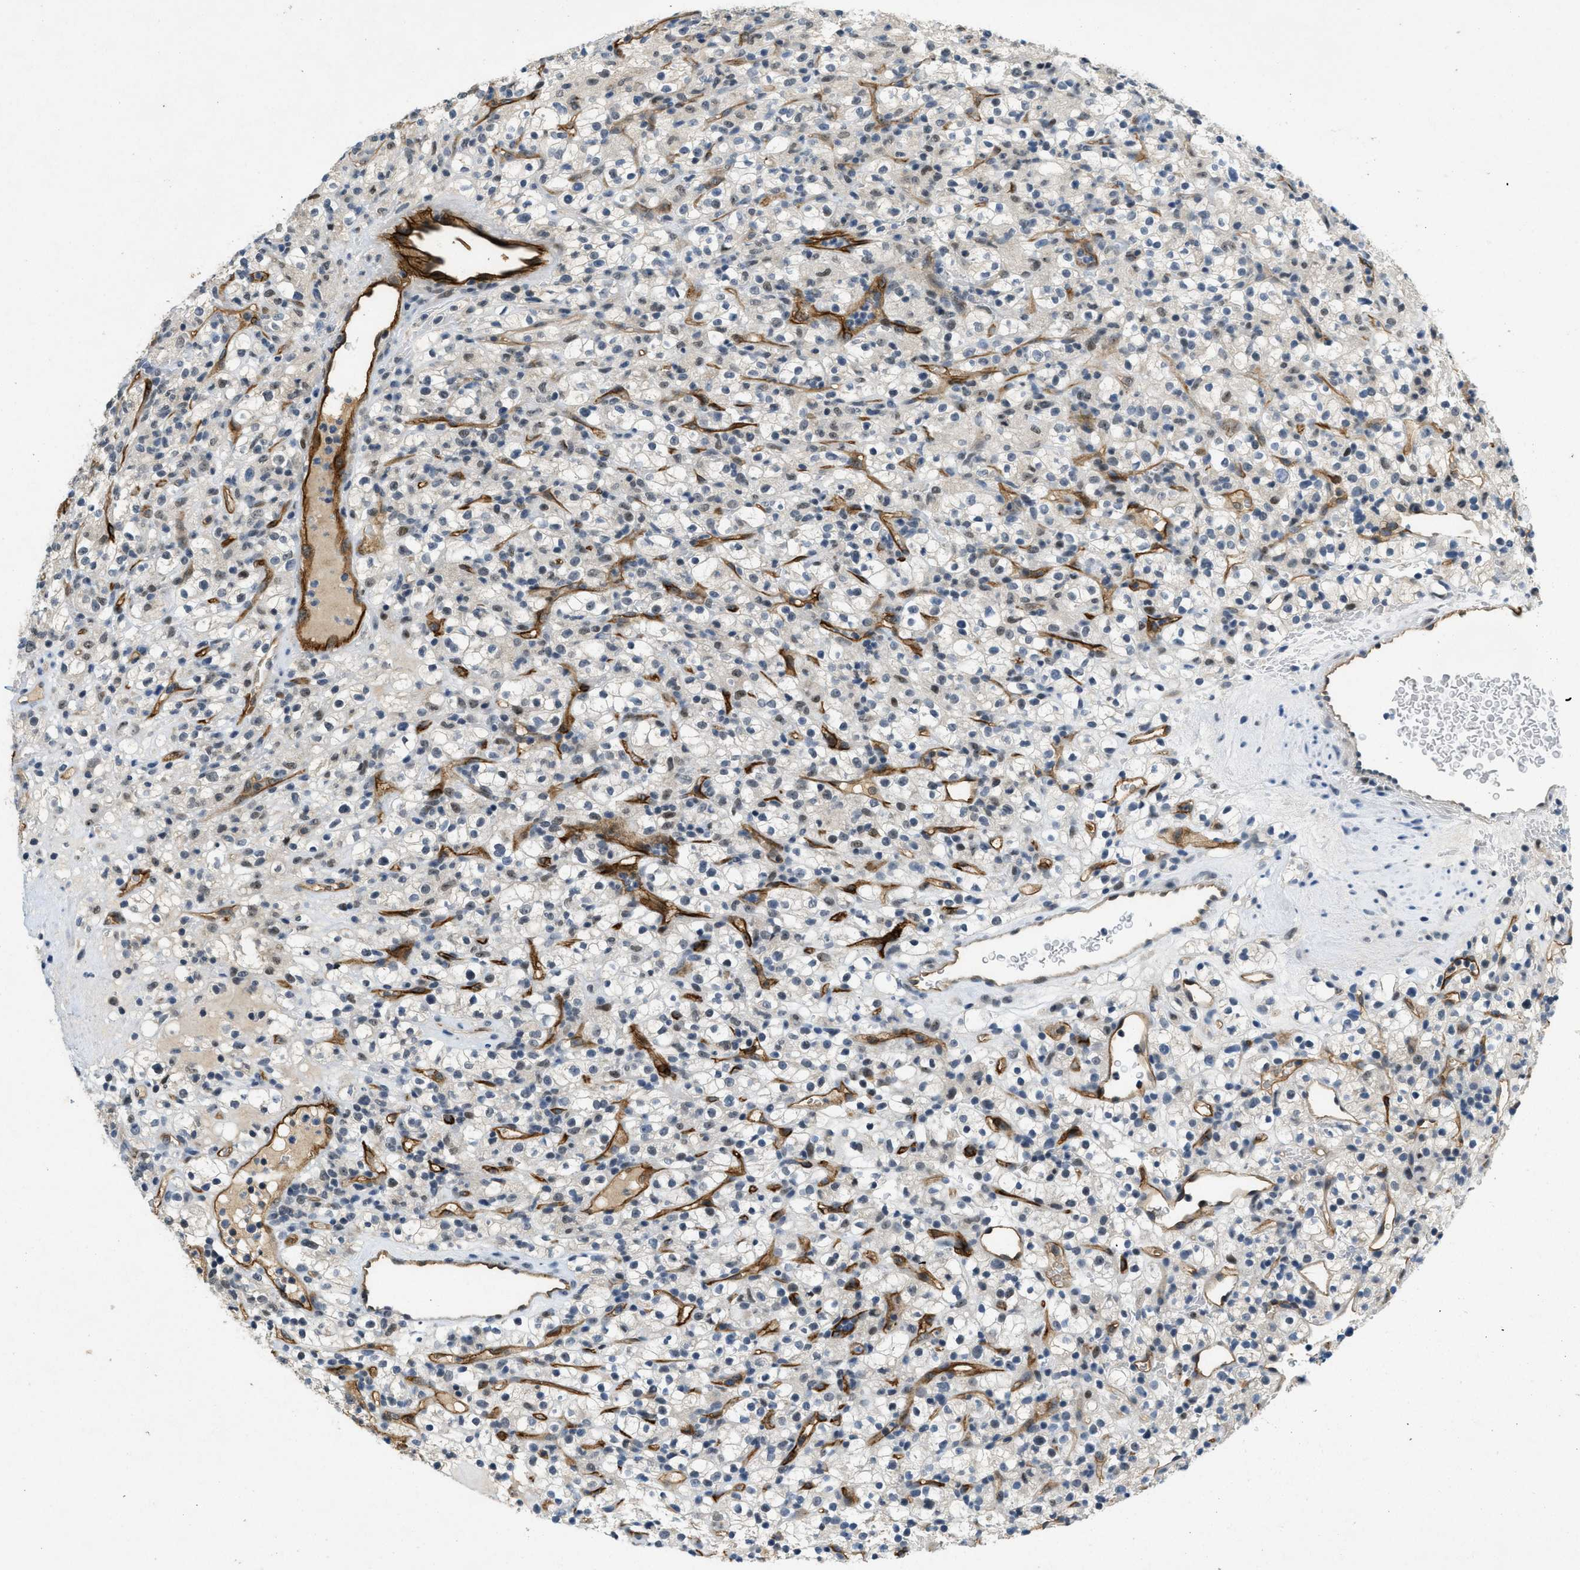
{"staining": {"intensity": "negative", "quantity": "none", "location": "none"}, "tissue": "renal cancer", "cell_type": "Tumor cells", "image_type": "cancer", "snomed": [{"axis": "morphology", "description": "Normal tissue, NOS"}, {"axis": "morphology", "description": "Adenocarcinoma, NOS"}, {"axis": "topography", "description": "Kidney"}], "caption": "Immunohistochemistry (IHC) histopathology image of human renal cancer (adenocarcinoma) stained for a protein (brown), which exhibits no staining in tumor cells.", "gene": "SLCO2A1", "patient": {"sex": "female", "age": 72}}